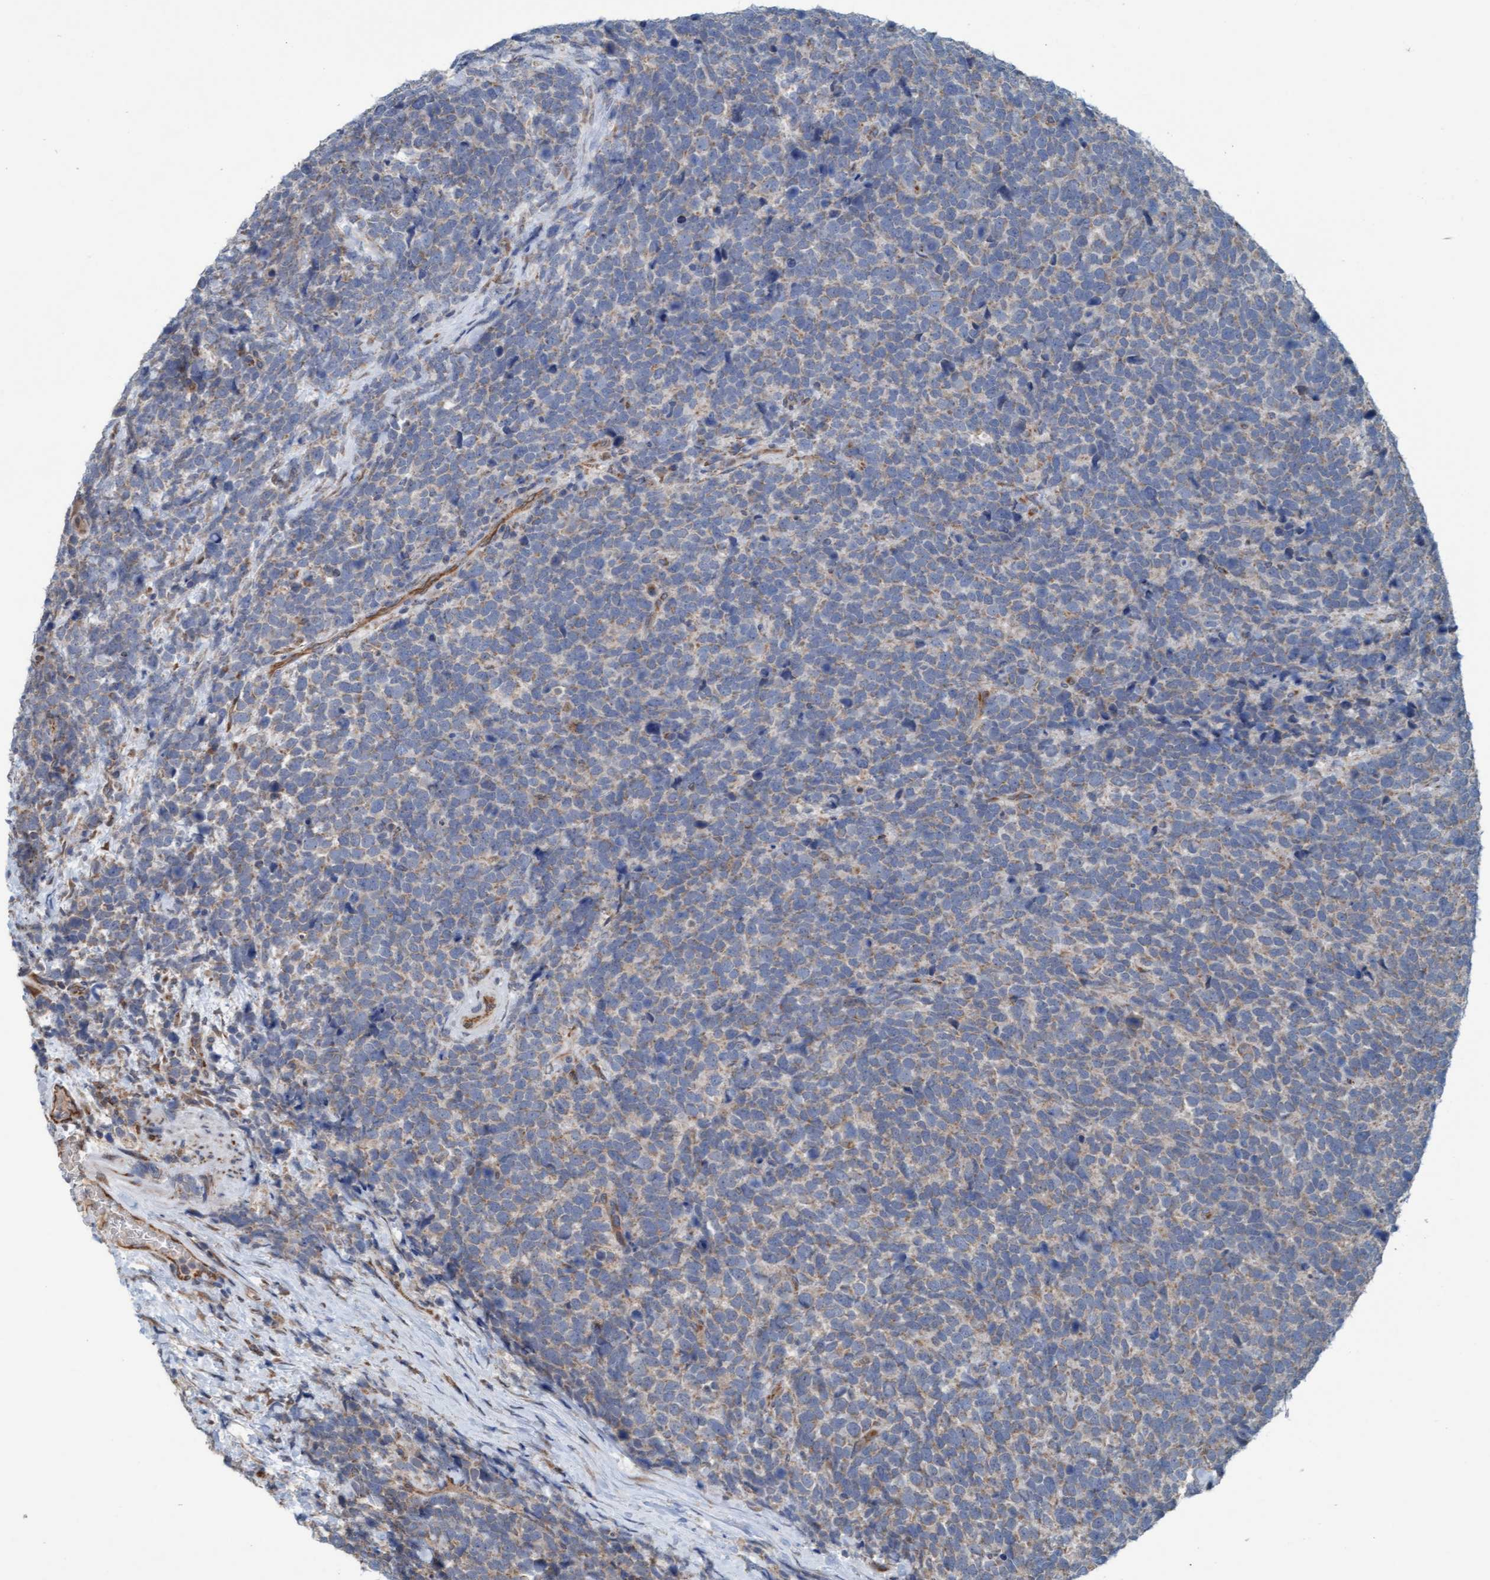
{"staining": {"intensity": "weak", "quantity": "<25%", "location": "cytoplasmic/membranous"}, "tissue": "urothelial cancer", "cell_type": "Tumor cells", "image_type": "cancer", "snomed": [{"axis": "morphology", "description": "Urothelial carcinoma, High grade"}, {"axis": "topography", "description": "Urinary bladder"}], "caption": "Immunohistochemistry photomicrograph of human urothelial carcinoma (high-grade) stained for a protein (brown), which displays no expression in tumor cells.", "gene": "ZNF566", "patient": {"sex": "female", "age": 82}}